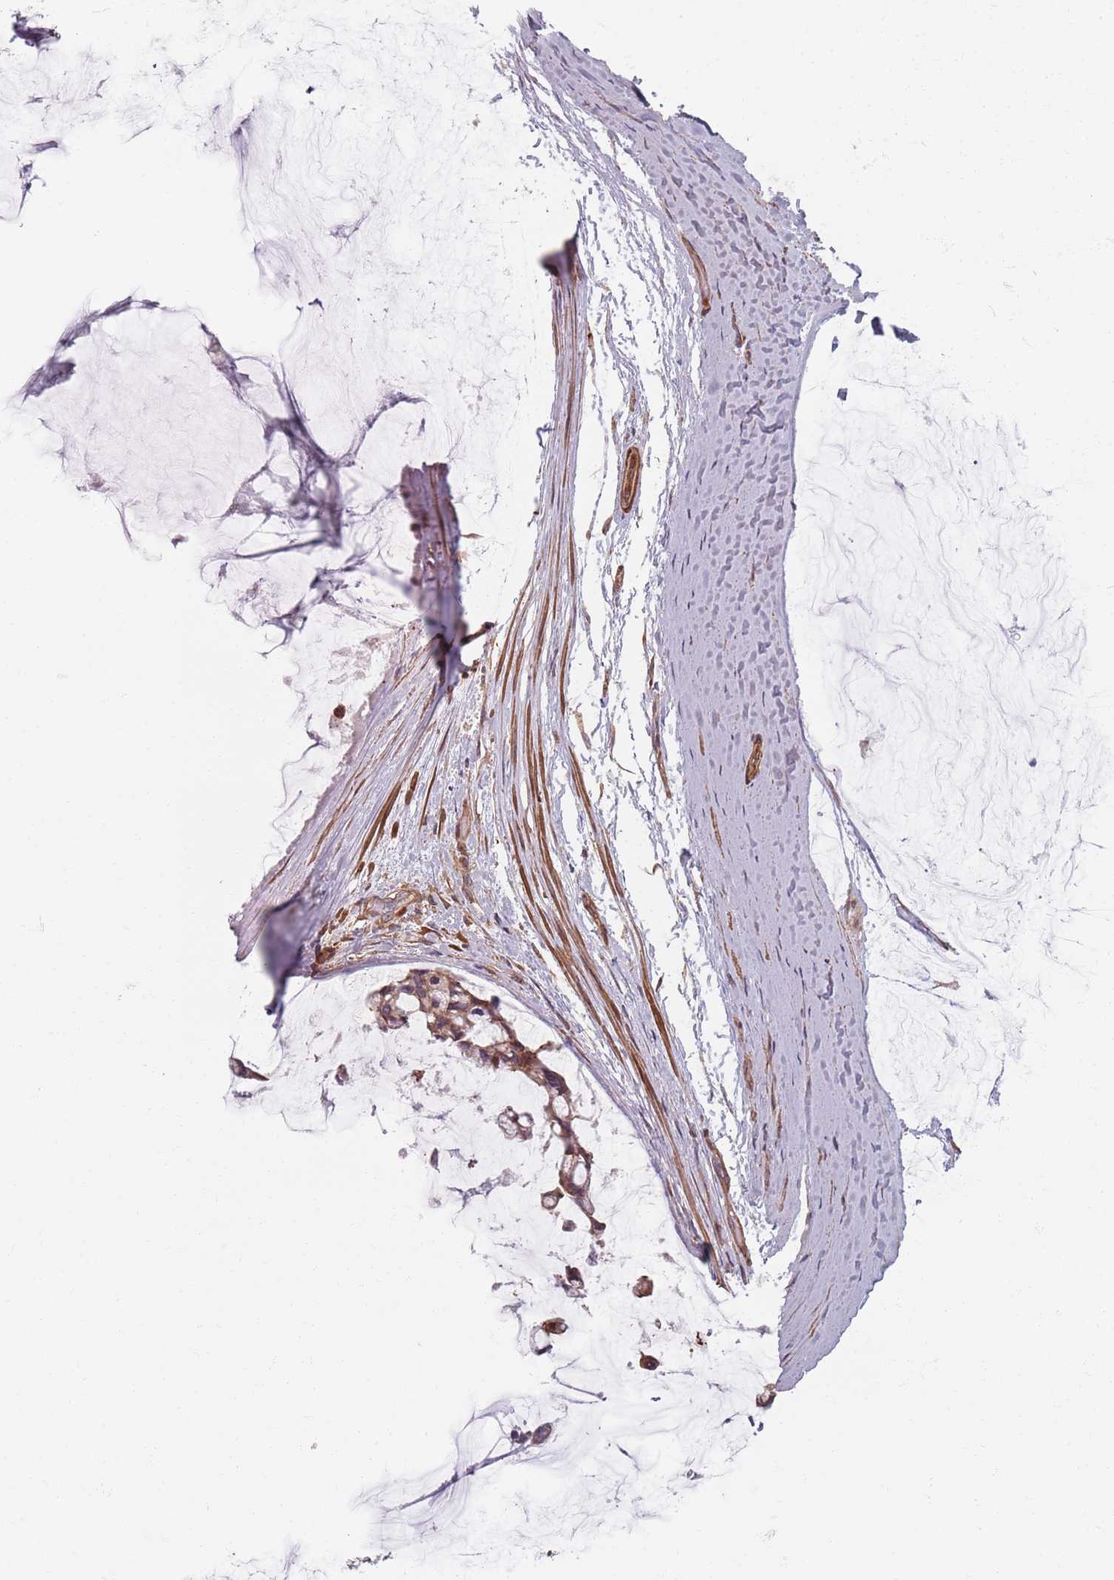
{"staining": {"intensity": "moderate", "quantity": ">75%", "location": "cytoplasmic/membranous"}, "tissue": "ovarian cancer", "cell_type": "Tumor cells", "image_type": "cancer", "snomed": [{"axis": "morphology", "description": "Cystadenocarcinoma, mucinous, NOS"}, {"axis": "topography", "description": "Ovary"}], "caption": "Human ovarian cancer stained with a protein marker shows moderate staining in tumor cells.", "gene": "NOTCH3", "patient": {"sex": "female", "age": 39}}